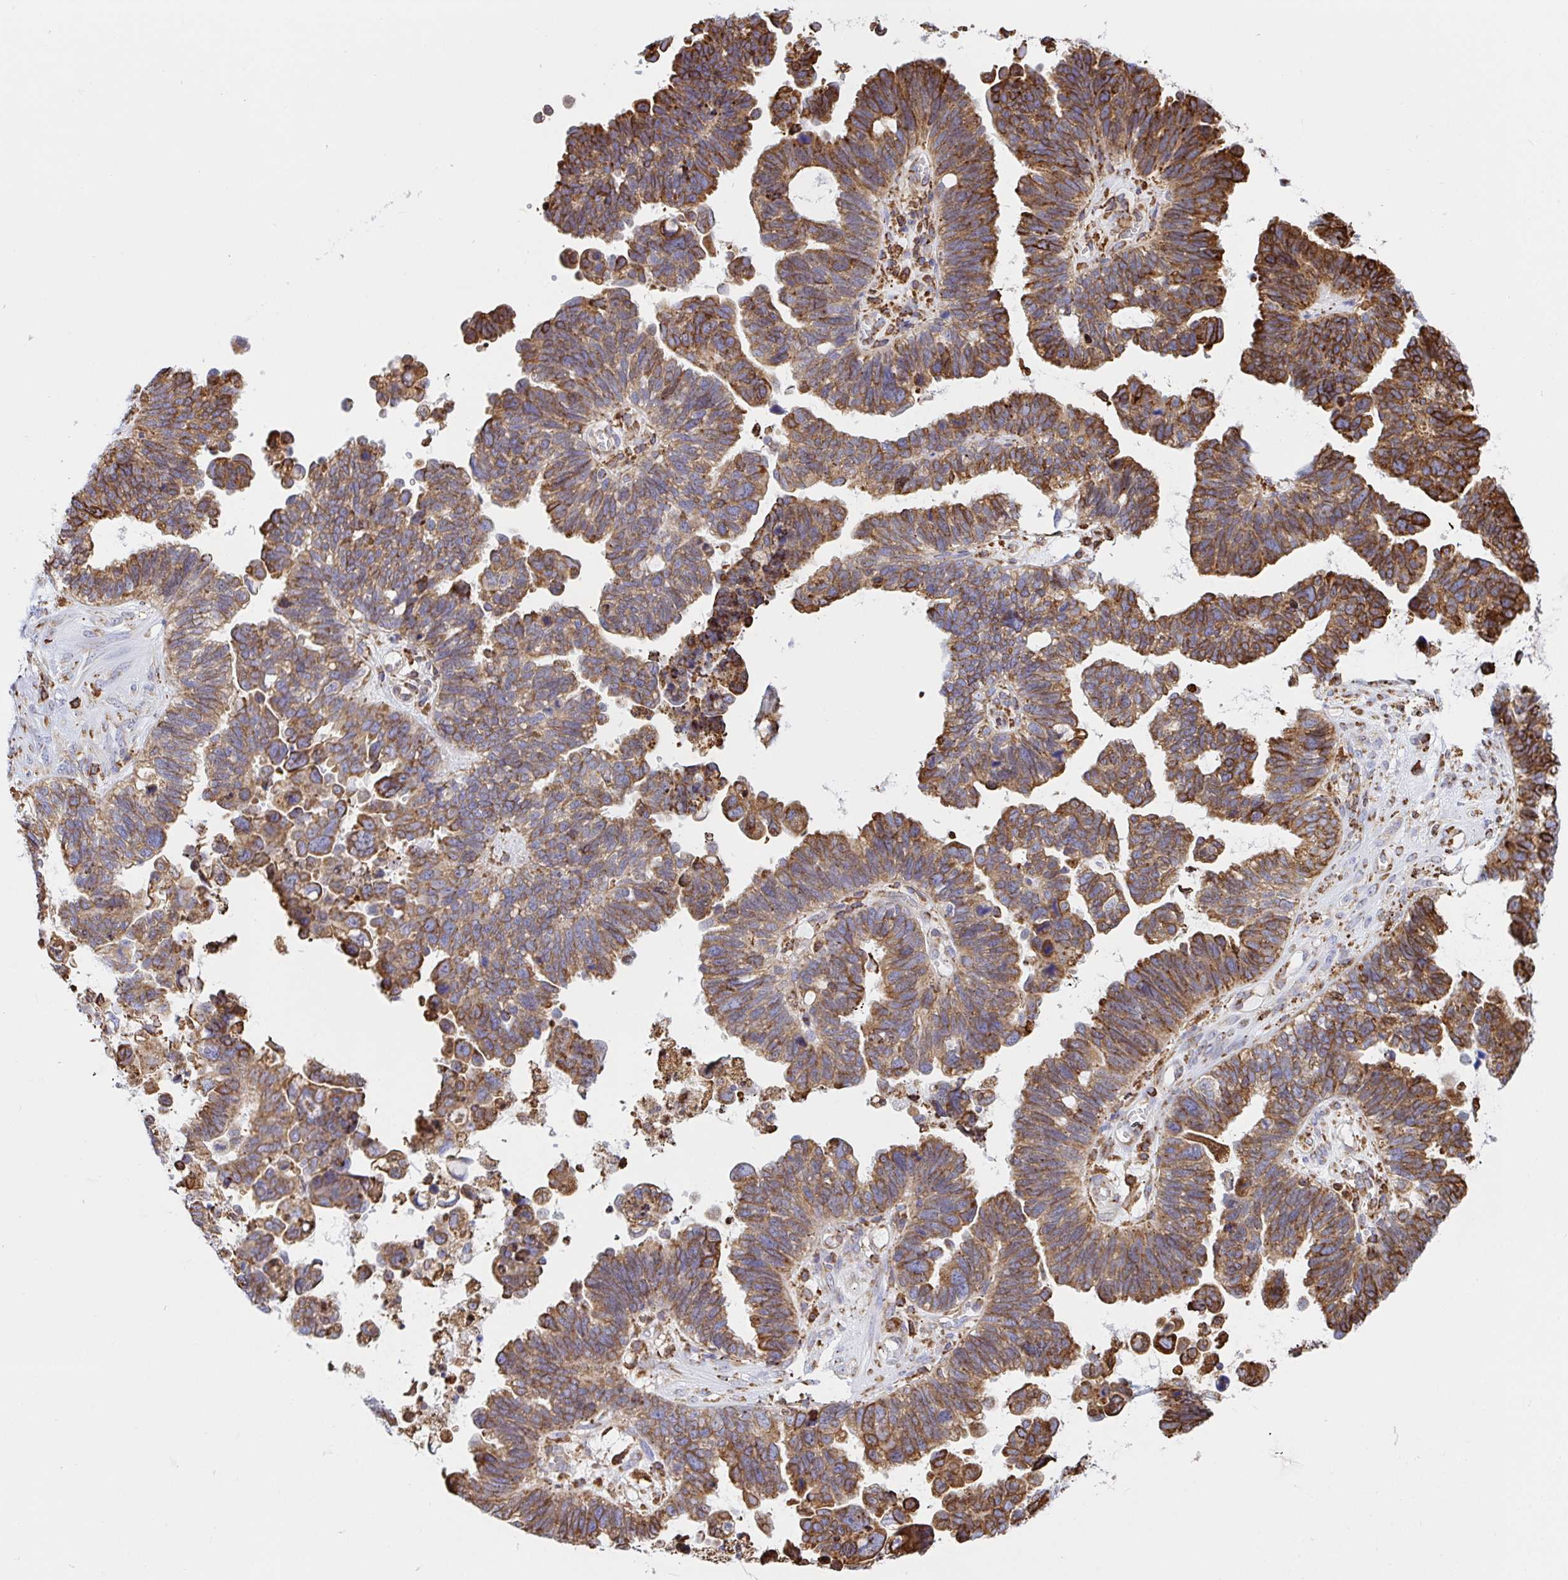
{"staining": {"intensity": "moderate", "quantity": ">75%", "location": "cytoplasmic/membranous"}, "tissue": "ovarian cancer", "cell_type": "Tumor cells", "image_type": "cancer", "snomed": [{"axis": "morphology", "description": "Cystadenocarcinoma, serous, NOS"}, {"axis": "topography", "description": "Ovary"}], "caption": "Immunohistochemistry (IHC) of human ovarian cancer shows medium levels of moderate cytoplasmic/membranous positivity in about >75% of tumor cells.", "gene": "CLGN", "patient": {"sex": "female", "age": 60}}